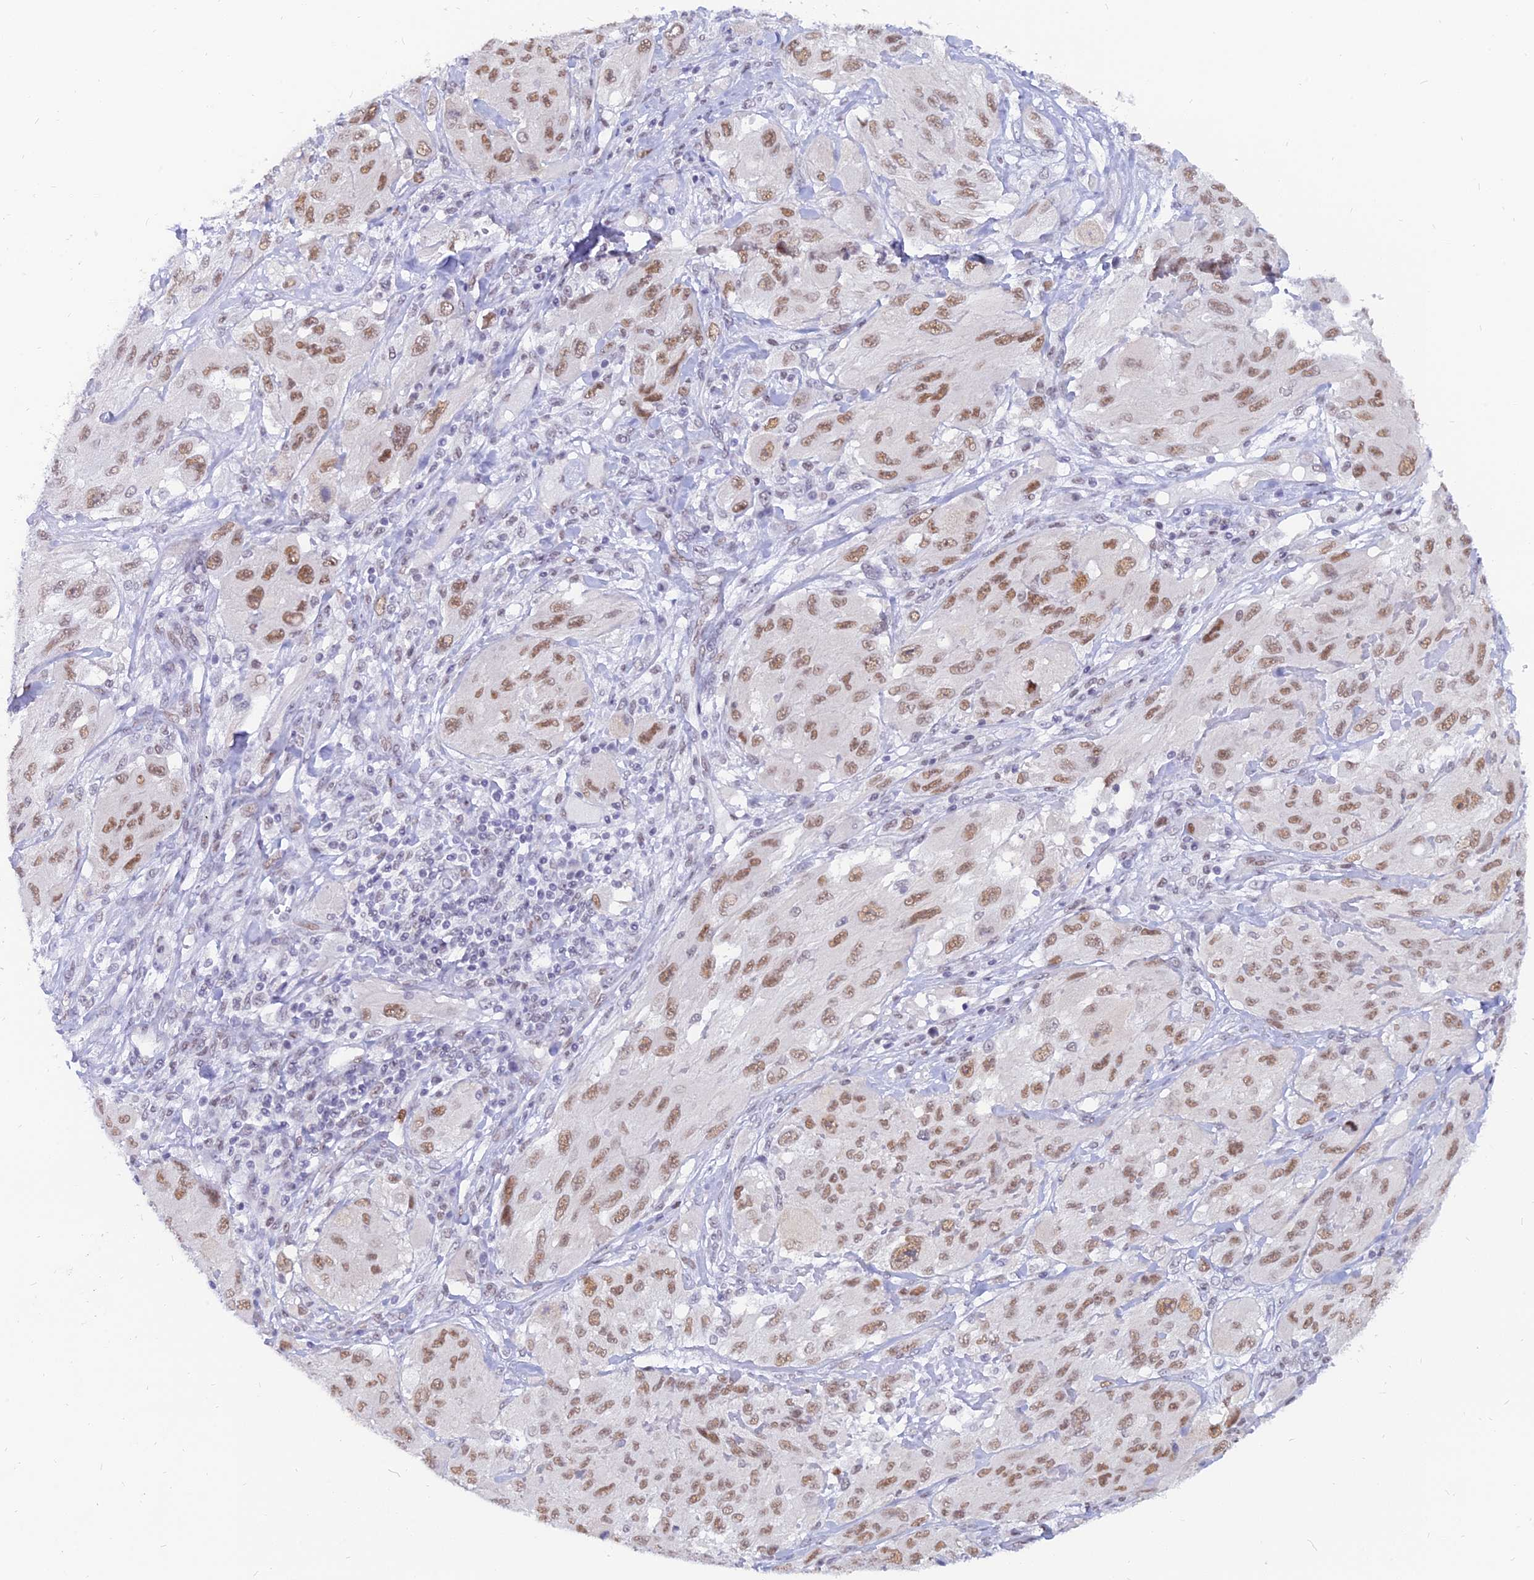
{"staining": {"intensity": "moderate", "quantity": ">75%", "location": "nuclear"}, "tissue": "melanoma", "cell_type": "Tumor cells", "image_type": "cancer", "snomed": [{"axis": "morphology", "description": "Malignant melanoma, NOS"}, {"axis": "topography", "description": "Skin"}], "caption": "Tumor cells display medium levels of moderate nuclear staining in approximately >75% of cells in human melanoma.", "gene": "DPY30", "patient": {"sex": "female", "age": 91}}